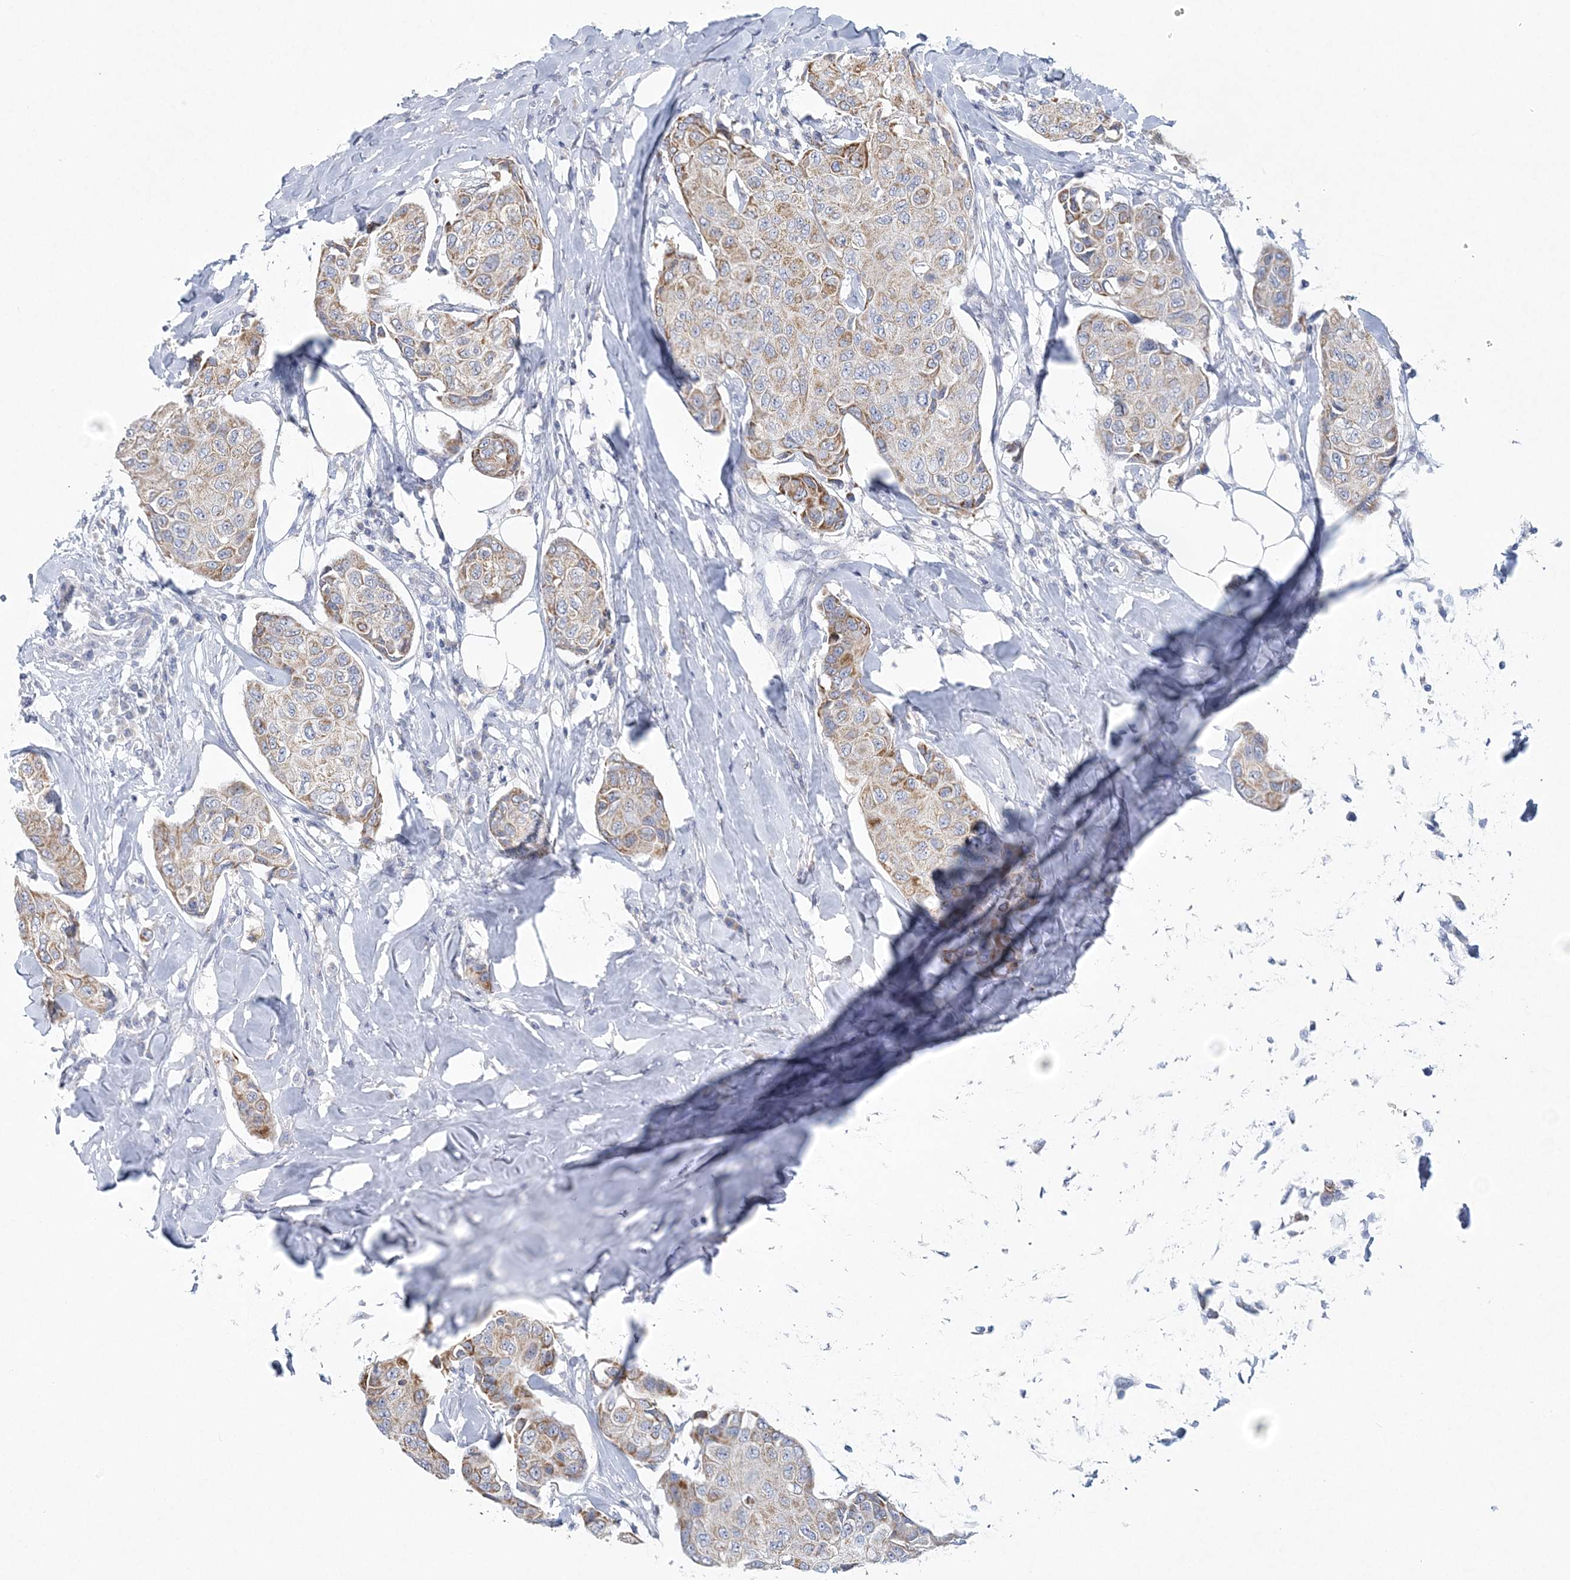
{"staining": {"intensity": "moderate", "quantity": "<25%", "location": "cytoplasmic/membranous"}, "tissue": "breast cancer", "cell_type": "Tumor cells", "image_type": "cancer", "snomed": [{"axis": "morphology", "description": "Duct carcinoma"}, {"axis": "topography", "description": "Breast"}], "caption": "This is an image of immunohistochemistry (IHC) staining of breast cancer, which shows moderate staining in the cytoplasmic/membranous of tumor cells.", "gene": "NIPAL1", "patient": {"sex": "female", "age": 80}}